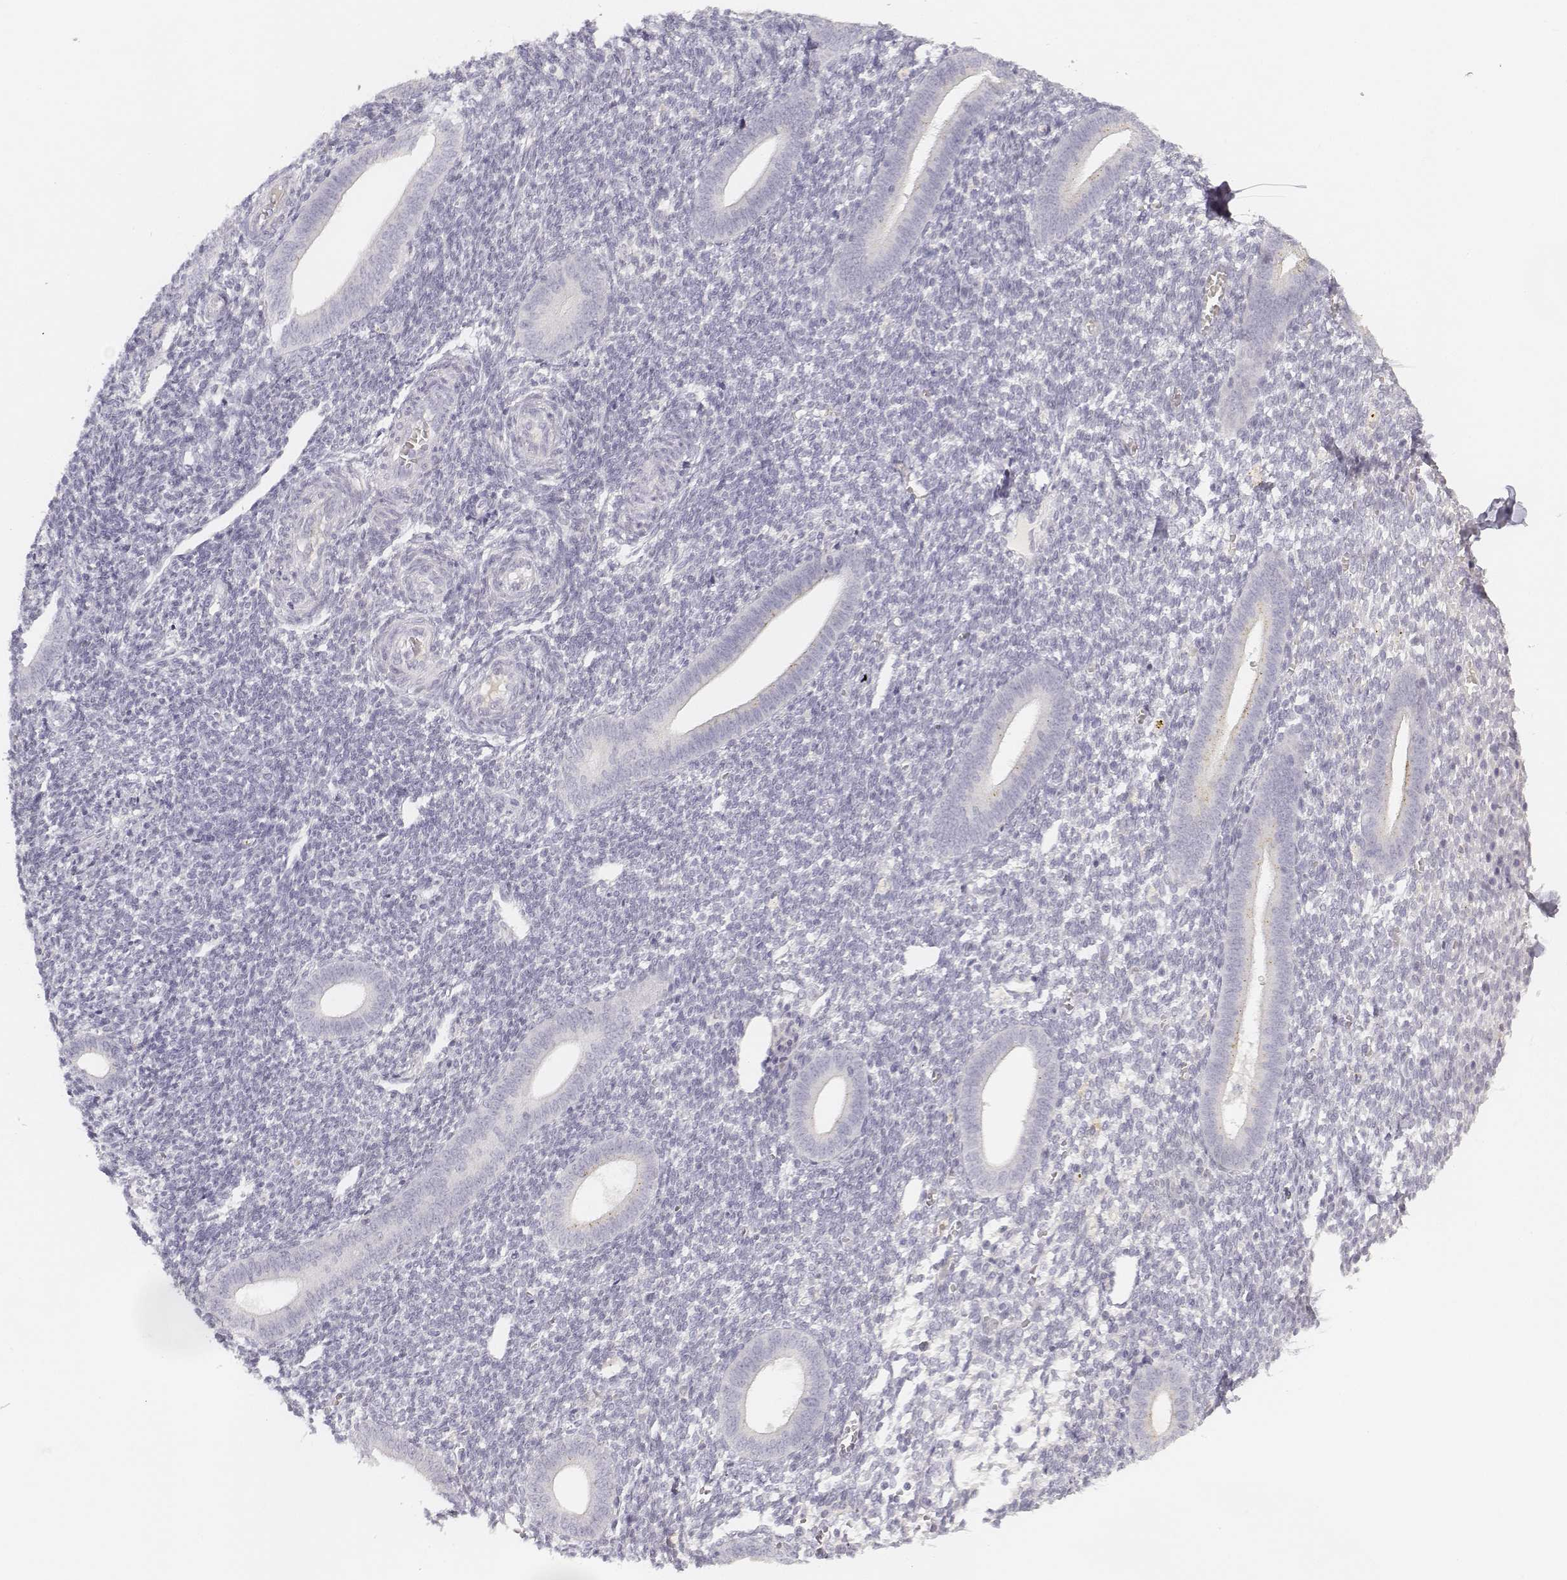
{"staining": {"intensity": "negative", "quantity": "none", "location": "none"}, "tissue": "endometrium", "cell_type": "Cells in endometrial stroma", "image_type": "normal", "snomed": [{"axis": "morphology", "description": "Normal tissue, NOS"}, {"axis": "topography", "description": "Endometrium"}], "caption": "The photomicrograph exhibits no significant staining in cells in endometrial stroma of endometrium.", "gene": "DSG4", "patient": {"sex": "female", "age": 25}}